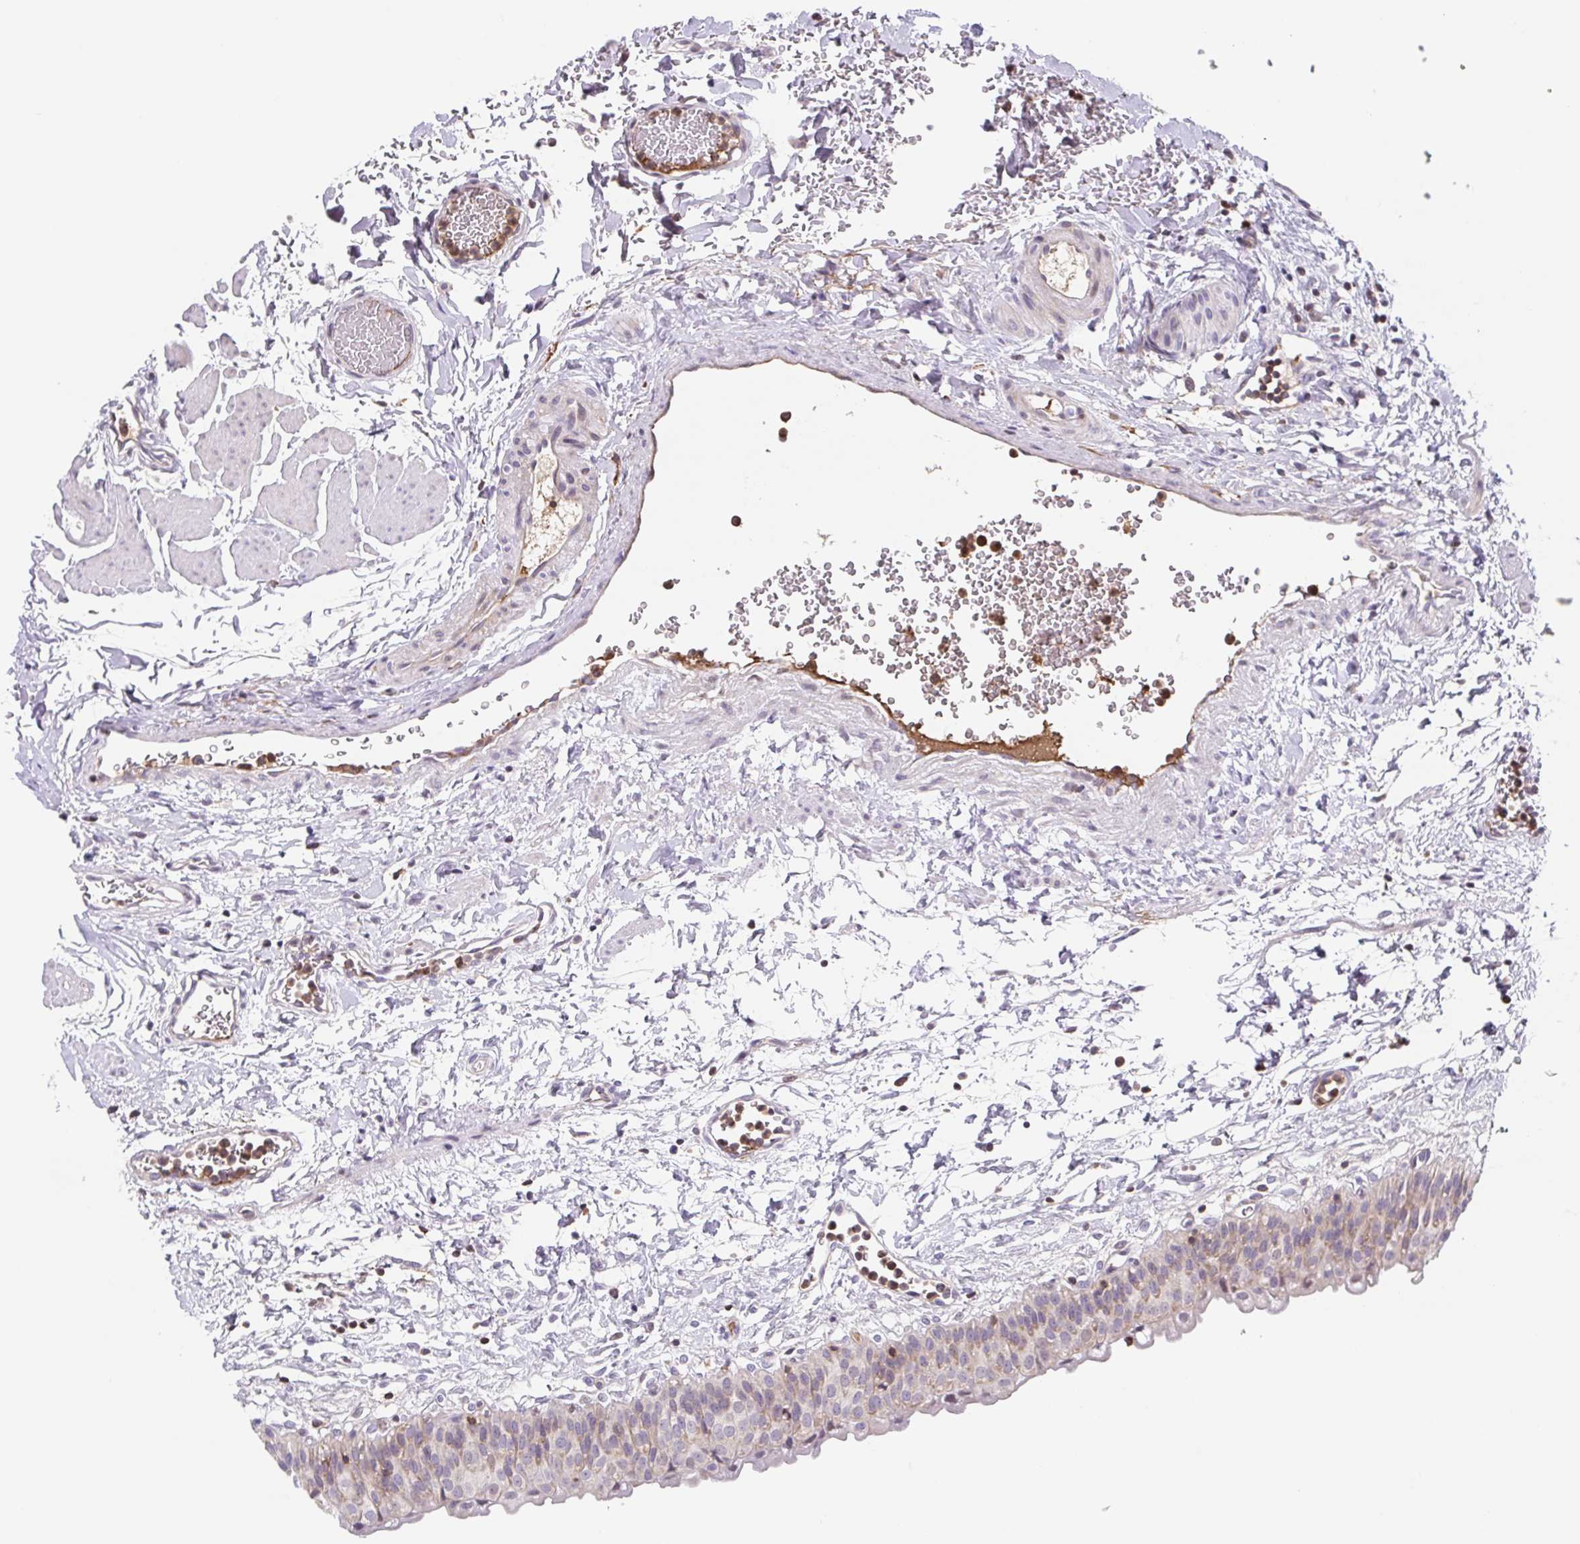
{"staining": {"intensity": "moderate", "quantity": "<25%", "location": "cytoplasmic/membranous"}, "tissue": "urinary bladder", "cell_type": "Urothelial cells", "image_type": "normal", "snomed": [{"axis": "morphology", "description": "Normal tissue, NOS"}, {"axis": "topography", "description": "Urinary bladder"}], "caption": "Urinary bladder was stained to show a protein in brown. There is low levels of moderate cytoplasmic/membranous positivity in about <25% of urothelial cells. The protein is stained brown, and the nuclei are stained in blue (DAB IHC with brightfield microscopy, high magnification).", "gene": "TPRG1", "patient": {"sex": "male", "age": 55}}